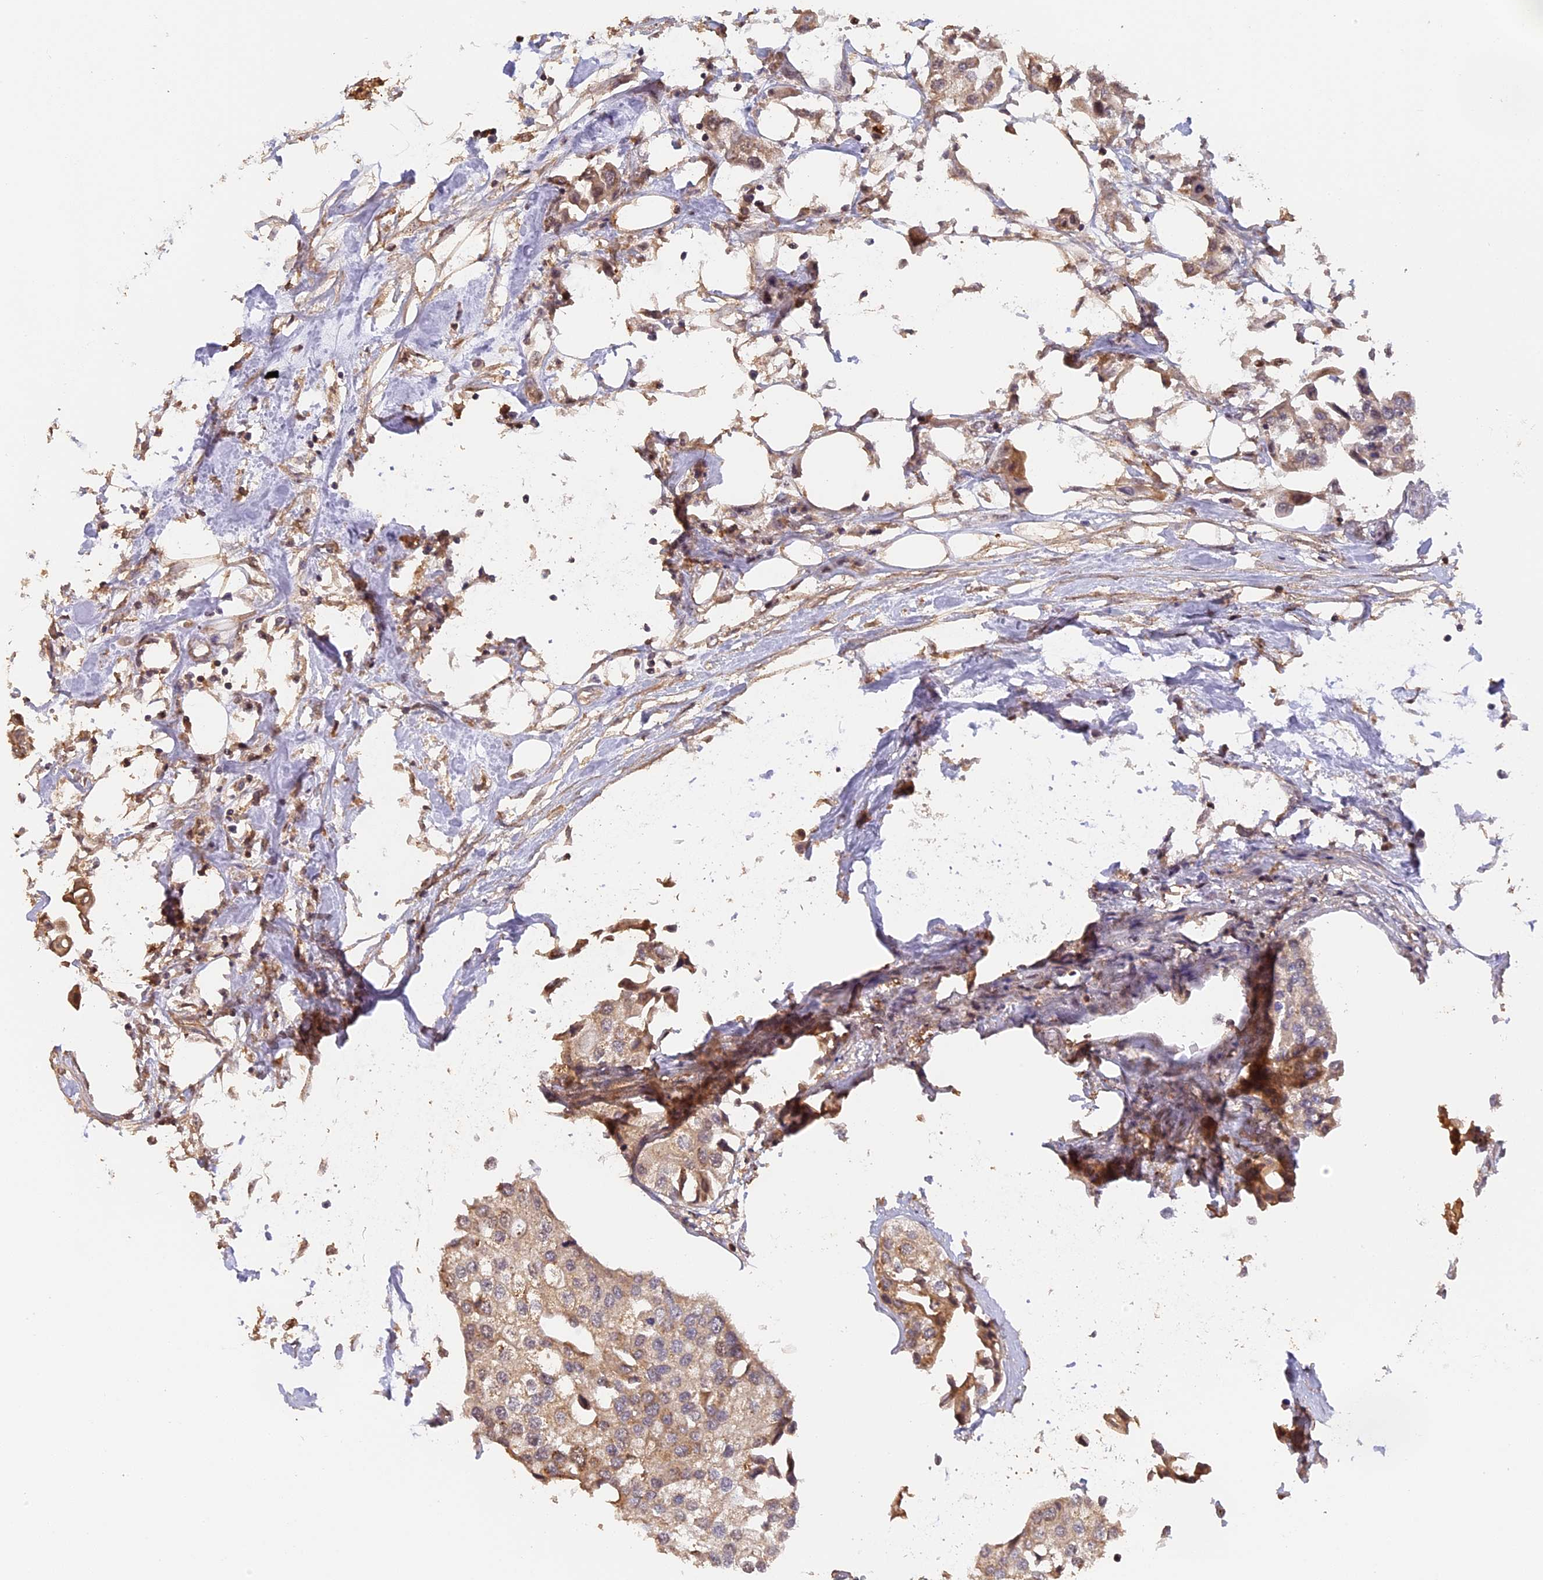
{"staining": {"intensity": "weak", "quantity": ">75%", "location": "cytoplasmic/membranous"}, "tissue": "urothelial cancer", "cell_type": "Tumor cells", "image_type": "cancer", "snomed": [{"axis": "morphology", "description": "Urothelial carcinoma, High grade"}, {"axis": "topography", "description": "Urinary bladder"}], "caption": "About >75% of tumor cells in human high-grade urothelial carcinoma show weak cytoplasmic/membranous protein expression as visualized by brown immunohistochemical staining.", "gene": "MYBL2", "patient": {"sex": "male", "age": 64}}